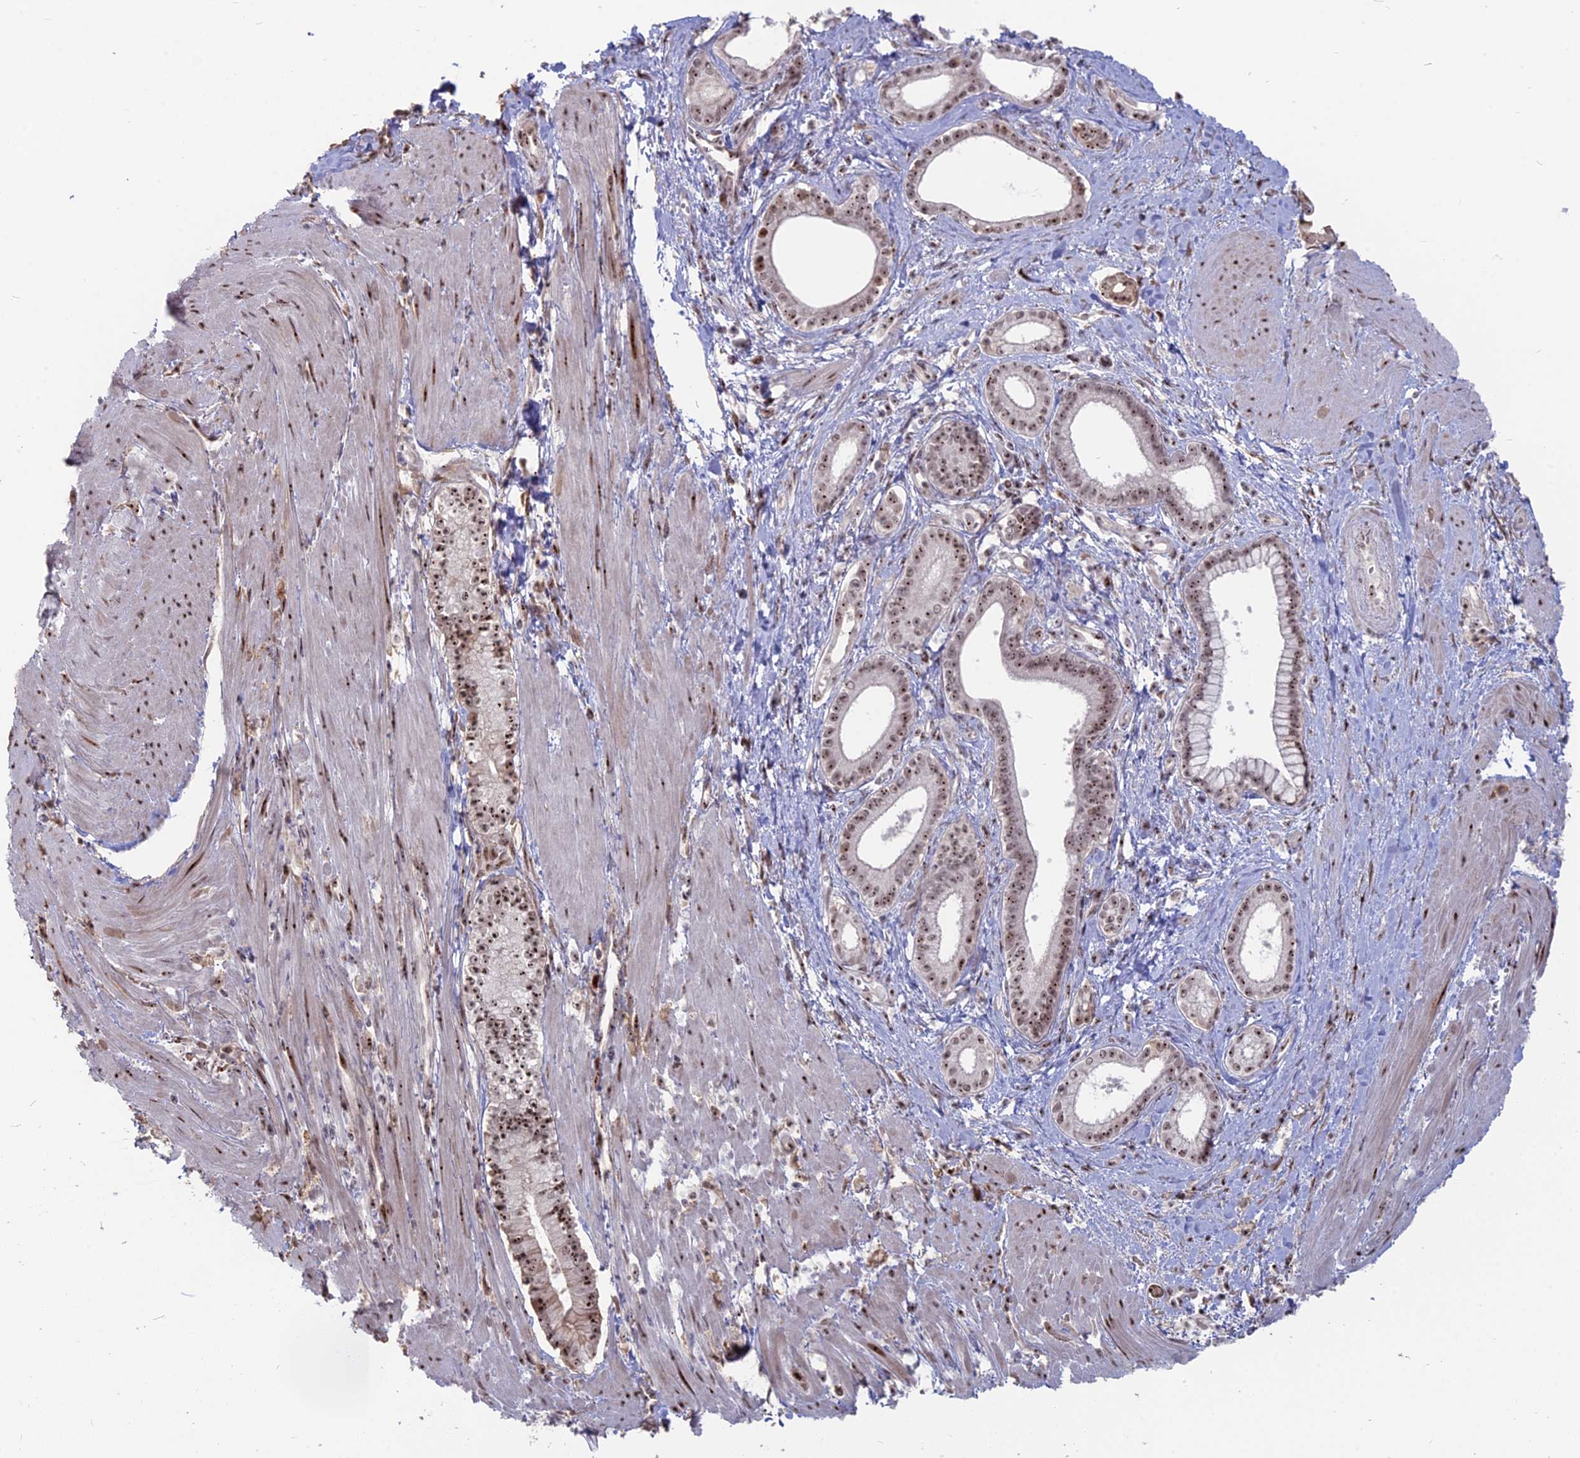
{"staining": {"intensity": "strong", "quantity": ">75%", "location": "nuclear"}, "tissue": "pancreatic cancer", "cell_type": "Tumor cells", "image_type": "cancer", "snomed": [{"axis": "morphology", "description": "Adenocarcinoma, NOS"}, {"axis": "topography", "description": "Pancreas"}], "caption": "An image of human adenocarcinoma (pancreatic) stained for a protein demonstrates strong nuclear brown staining in tumor cells.", "gene": "FAM131A", "patient": {"sex": "male", "age": 78}}